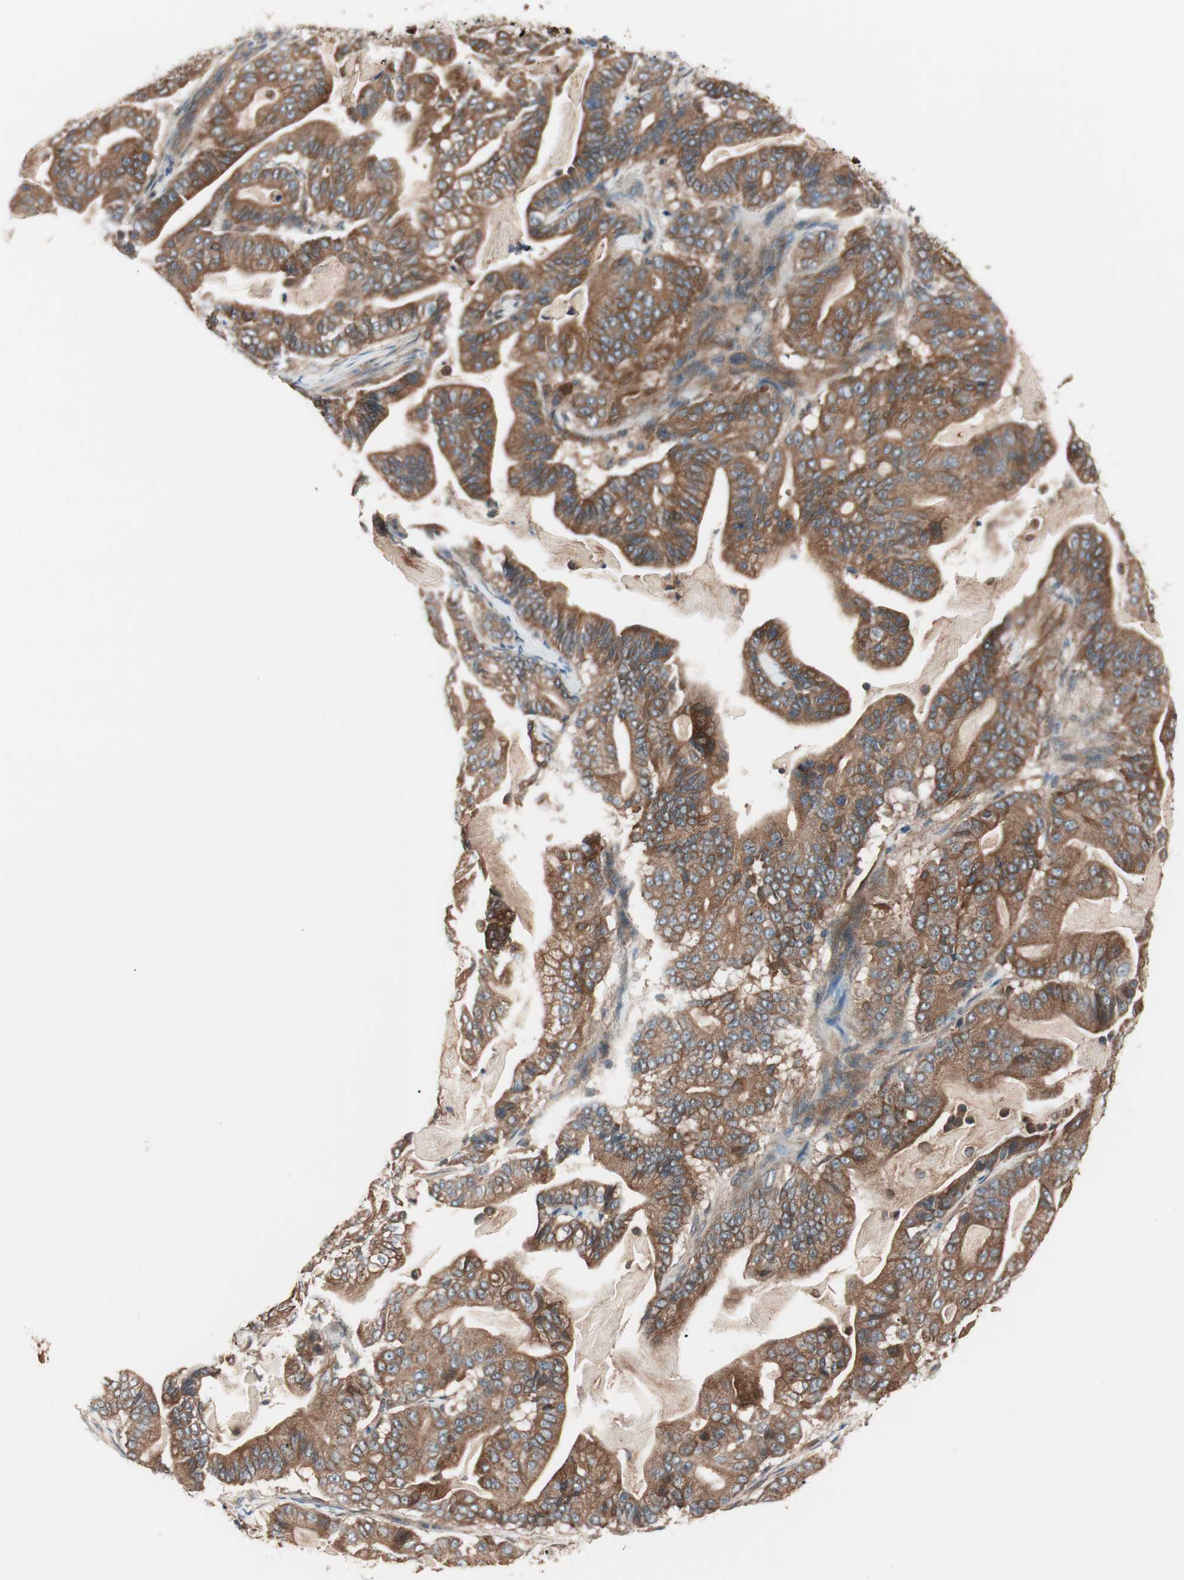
{"staining": {"intensity": "strong", "quantity": ">75%", "location": "cytoplasmic/membranous"}, "tissue": "pancreatic cancer", "cell_type": "Tumor cells", "image_type": "cancer", "snomed": [{"axis": "morphology", "description": "Adenocarcinoma, NOS"}, {"axis": "topography", "description": "Pancreas"}], "caption": "Pancreatic adenocarcinoma was stained to show a protein in brown. There is high levels of strong cytoplasmic/membranous staining in about >75% of tumor cells.", "gene": "TSG101", "patient": {"sex": "male", "age": 63}}